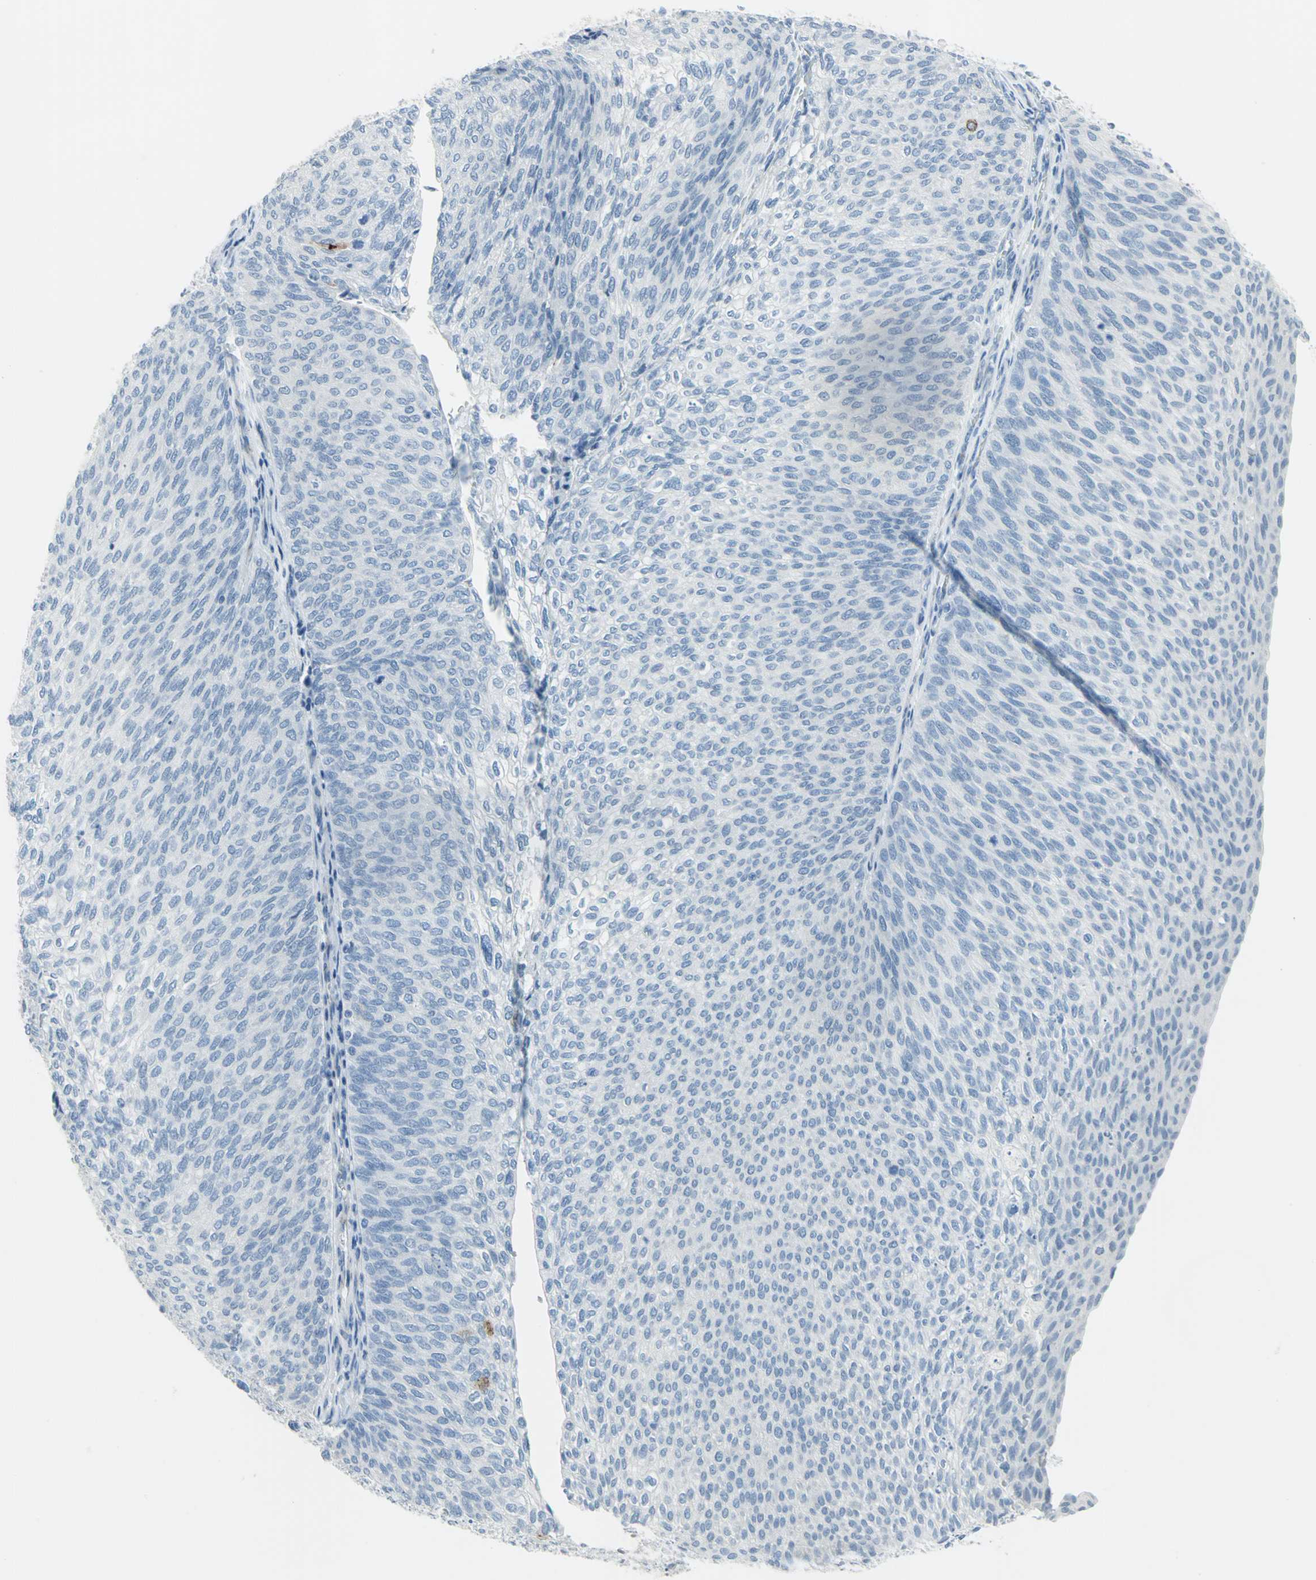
{"staining": {"intensity": "negative", "quantity": "none", "location": "none"}, "tissue": "urothelial cancer", "cell_type": "Tumor cells", "image_type": "cancer", "snomed": [{"axis": "morphology", "description": "Urothelial carcinoma, Low grade"}, {"axis": "topography", "description": "Urinary bladder"}], "caption": "This photomicrograph is of urothelial cancer stained with immunohistochemistry to label a protein in brown with the nuclei are counter-stained blue. There is no expression in tumor cells.", "gene": "DNAI2", "patient": {"sex": "female", "age": 79}}